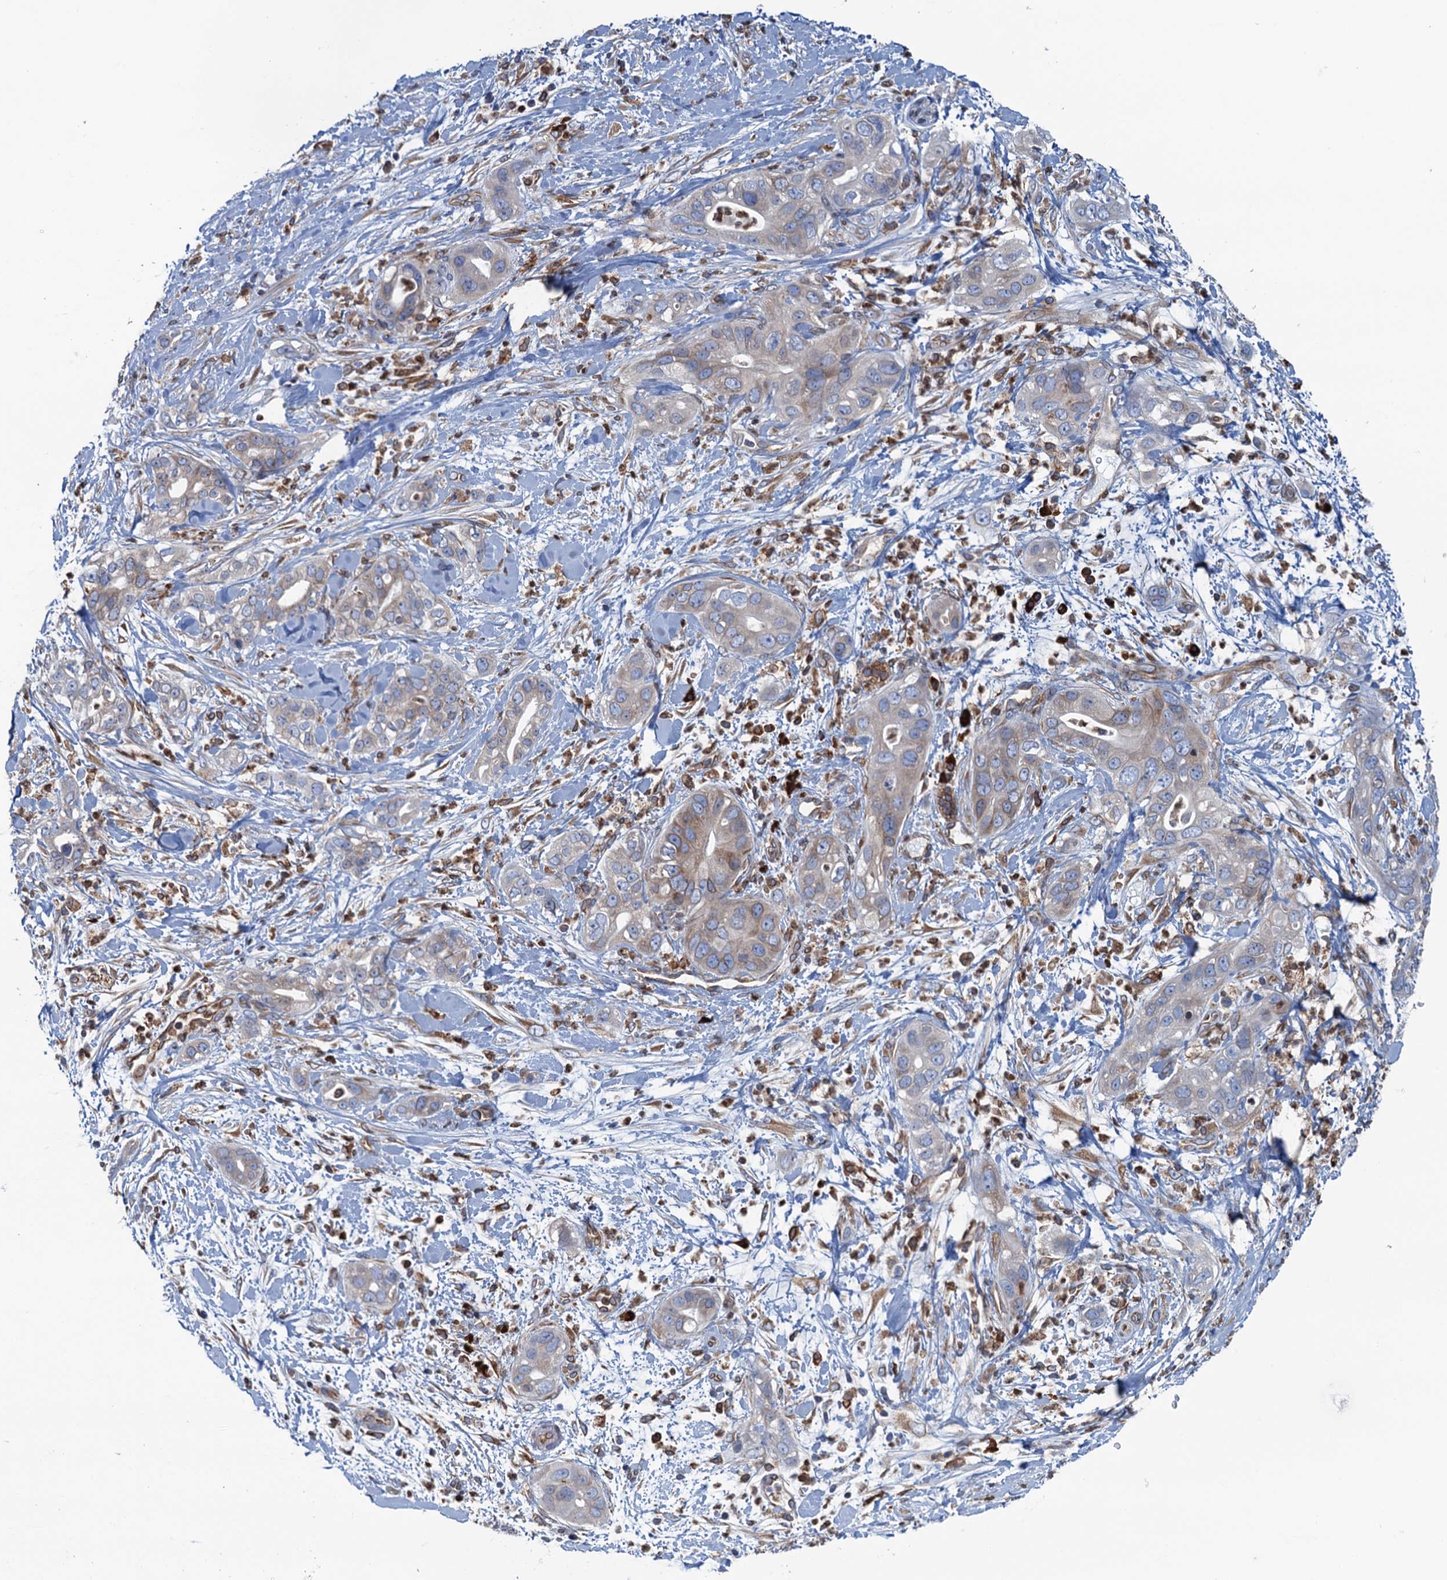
{"staining": {"intensity": "weak", "quantity": "<25%", "location": "cytoplasmic/membranous"}, "tissue": "pancreatic cancer", "cell_type": "Tumor cells", "image_type": "cancer", "snomed": [{"axis": "morphology", "description": "Adenocarcinoma, NOS"}, {"axis": "topography", "description": "Pancreas"}], "caption": "DAB immunohistochemical staining of pancreatic cancer demonstrates no significant staining in tumor cells.", "gene": "TMEM205", "patient": {"sex": "female", "age": 78}}